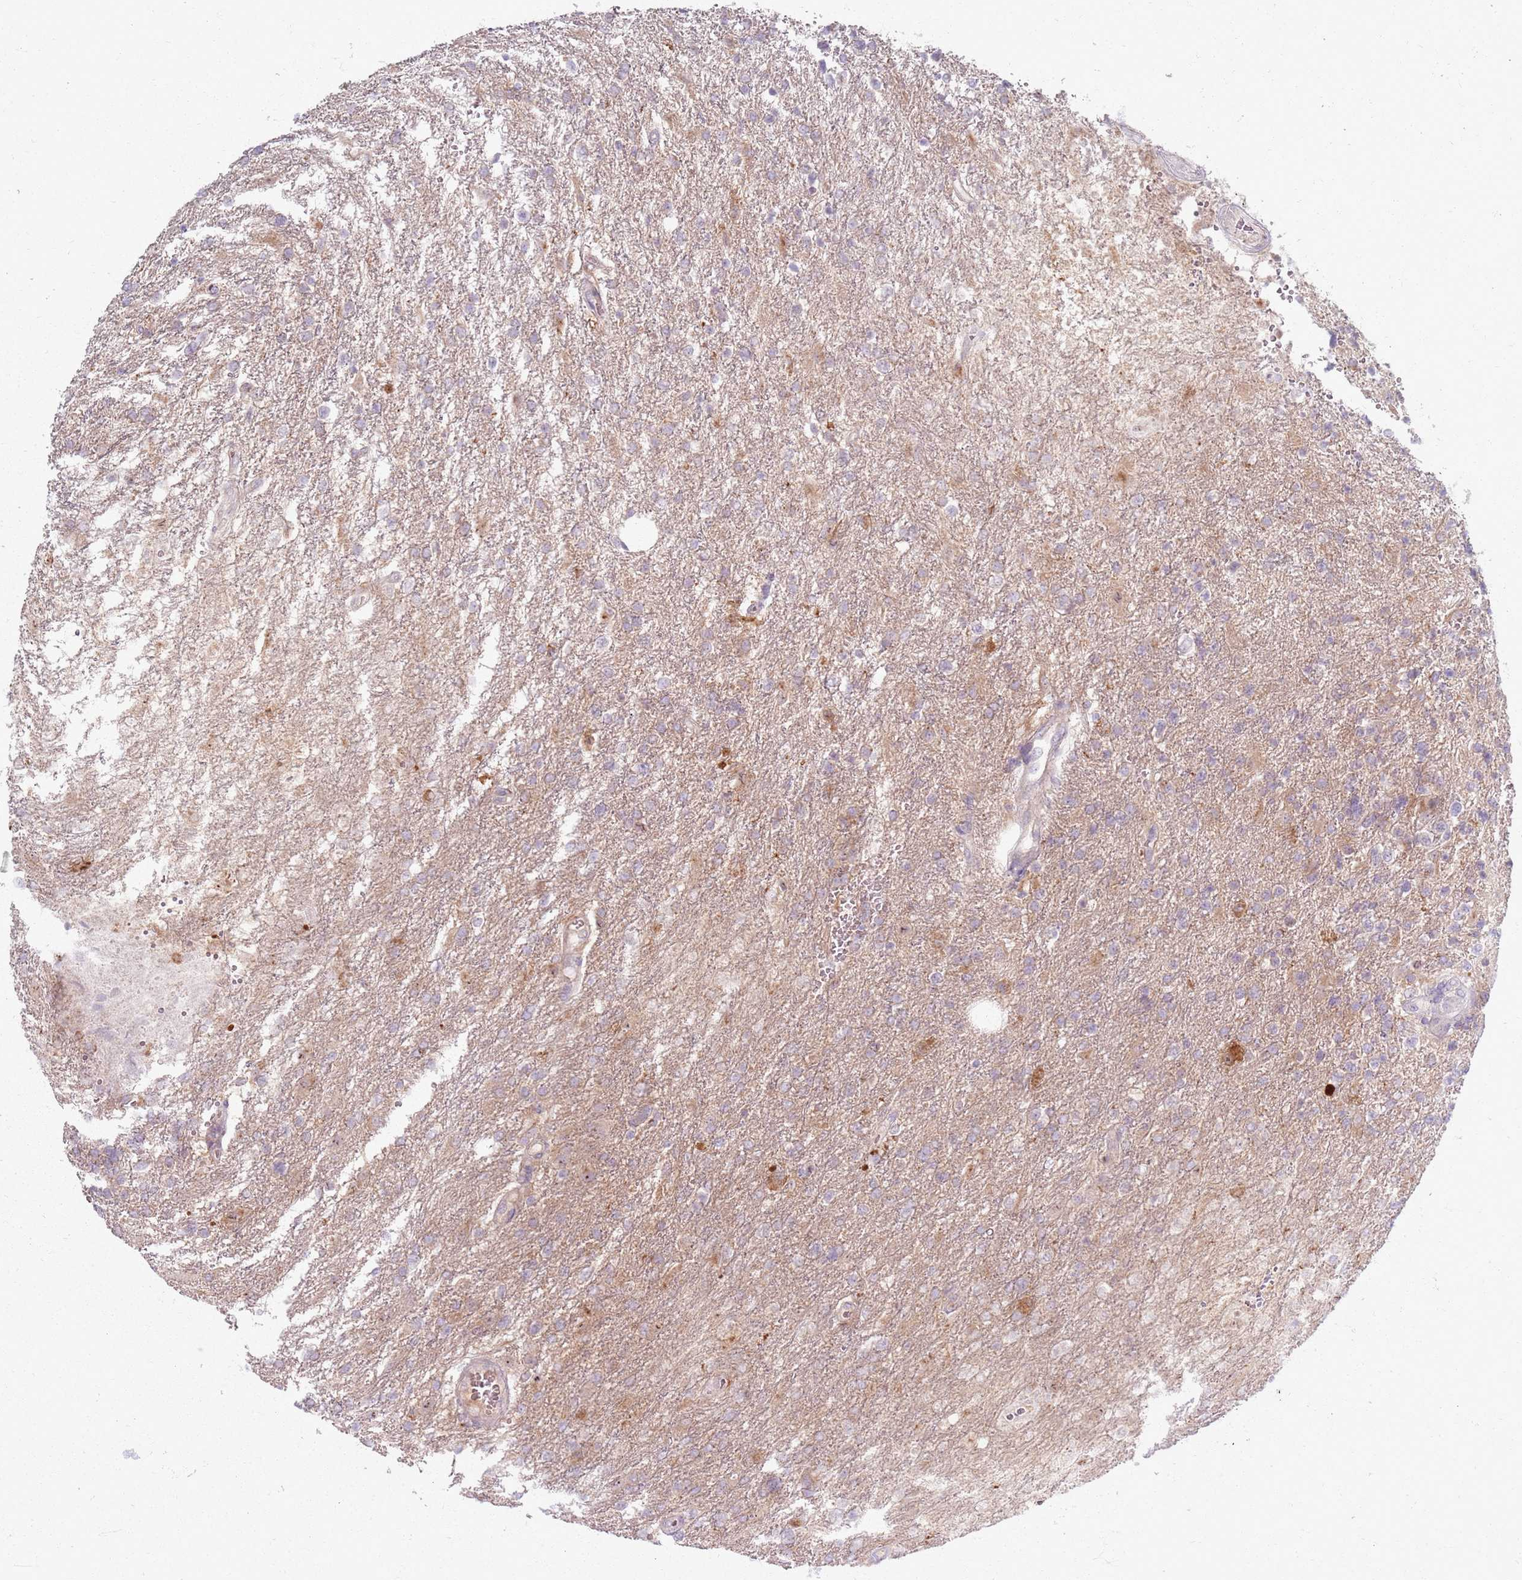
{"staining": {"intensity": "negative", "quantity": "none", "location": "none"}, "tissue": "glioma", "cell_type": "Tumor cells", "image_type": "cancer", "snomed": [{"axis": "morphology", "description": "Glioma, malignant, High grade"}, {"axis": "topography", "description": "Brain"}], "caption": "Immunohistochemical staining of human glioma displays no significant expression in tumor cells.", "gene": "ZDHHC2", "patient": {"sex": "male", "age": 56}}